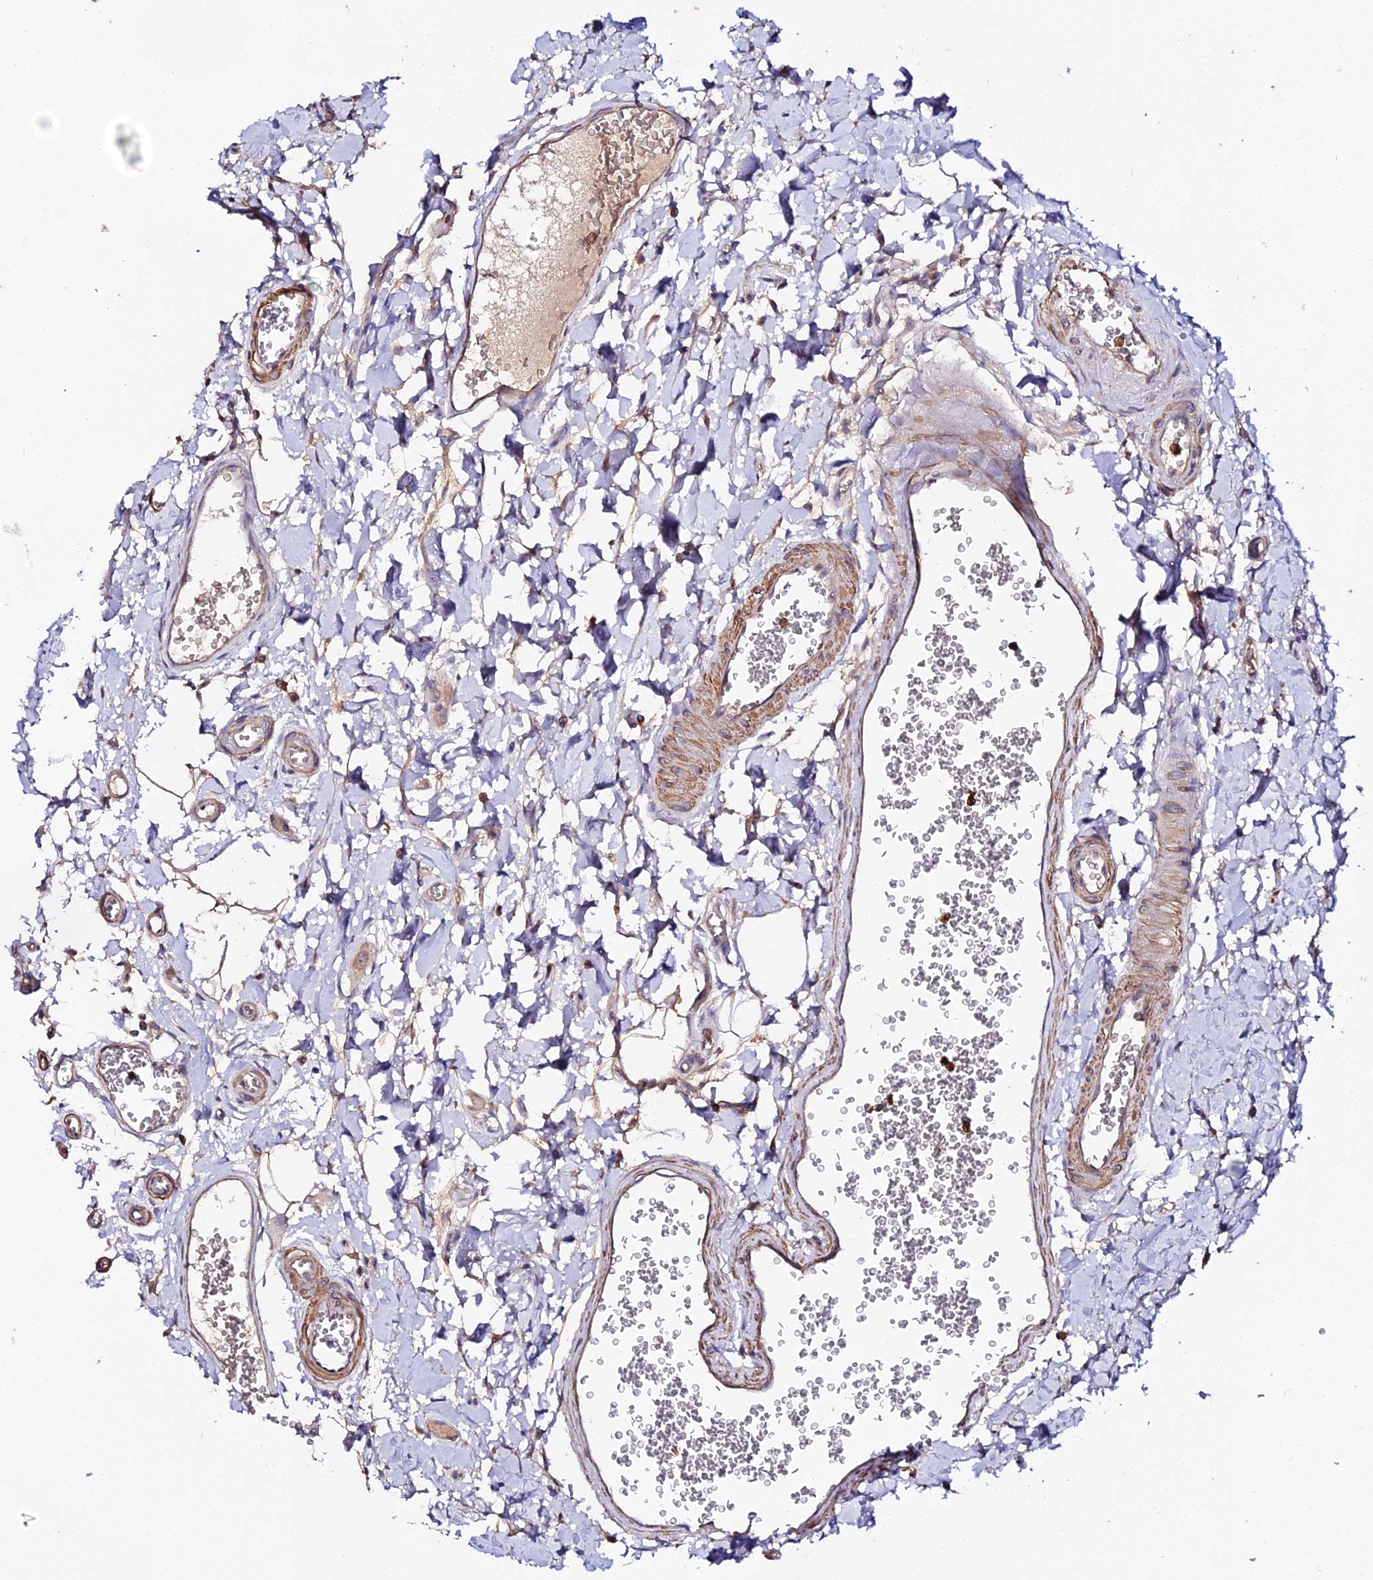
{"staining": {"intensity": "moderate", "quantity": ">75%", "location": "cytoplasmic/membranous"}, "tissue": "small intestine", "cell_type": "Glandular cells", "image_type": "normal", "snomed": [{"axis": "morphology", "description": "Normal tissue, NOS"}, {"axis": "topography", "description": "Small intestine"}], "caption": "Small intestine stained with immunohistochemistry (IHC) displays moderate cytoplasmic/membranous staining in approximately >75% of glandular cells.", "gene": "TRIM26", "patient": {"sex": "male", "age": 52}}